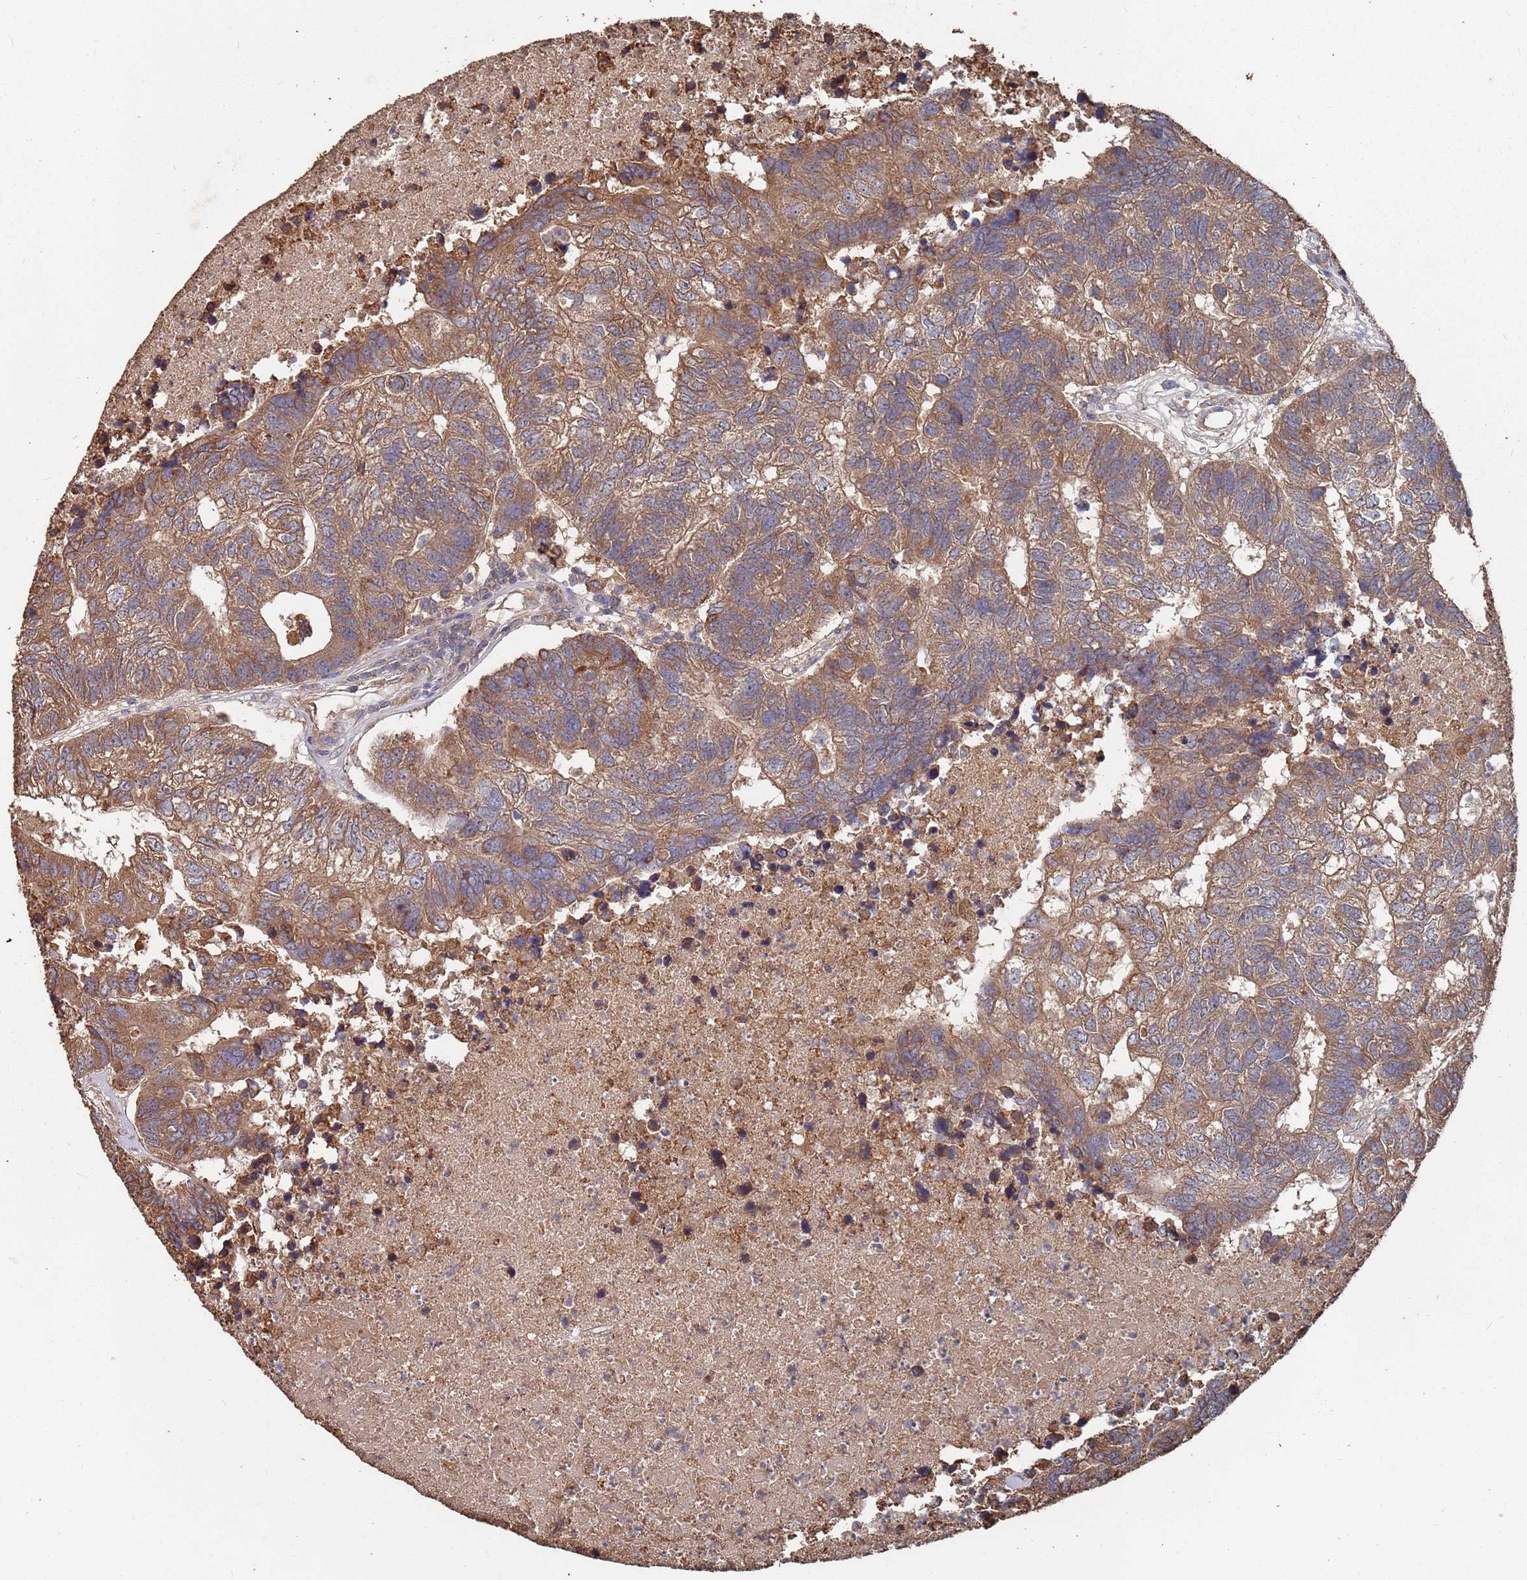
{"staining": {"intensity": "moderate", "quantity": ">75%", "location": "cytoplasmic/membranous"}, "tissue": "colorectal cancer", "cell_type": "Tumor cells", "image_type": "cancer", "snomed": [{"axis": "morphology", "description": "Adenocarcinoma, NOS"}, {"axis": "topography", "description": "Colon"}], "caption": "The immunohistochemical stain shows moderate cytoplasmic/membranous expression in tumor cells of colorectal adenocarcinoma tissue.", "gene": "ATG5", "patient": {"sex": "female", "age": 48}}